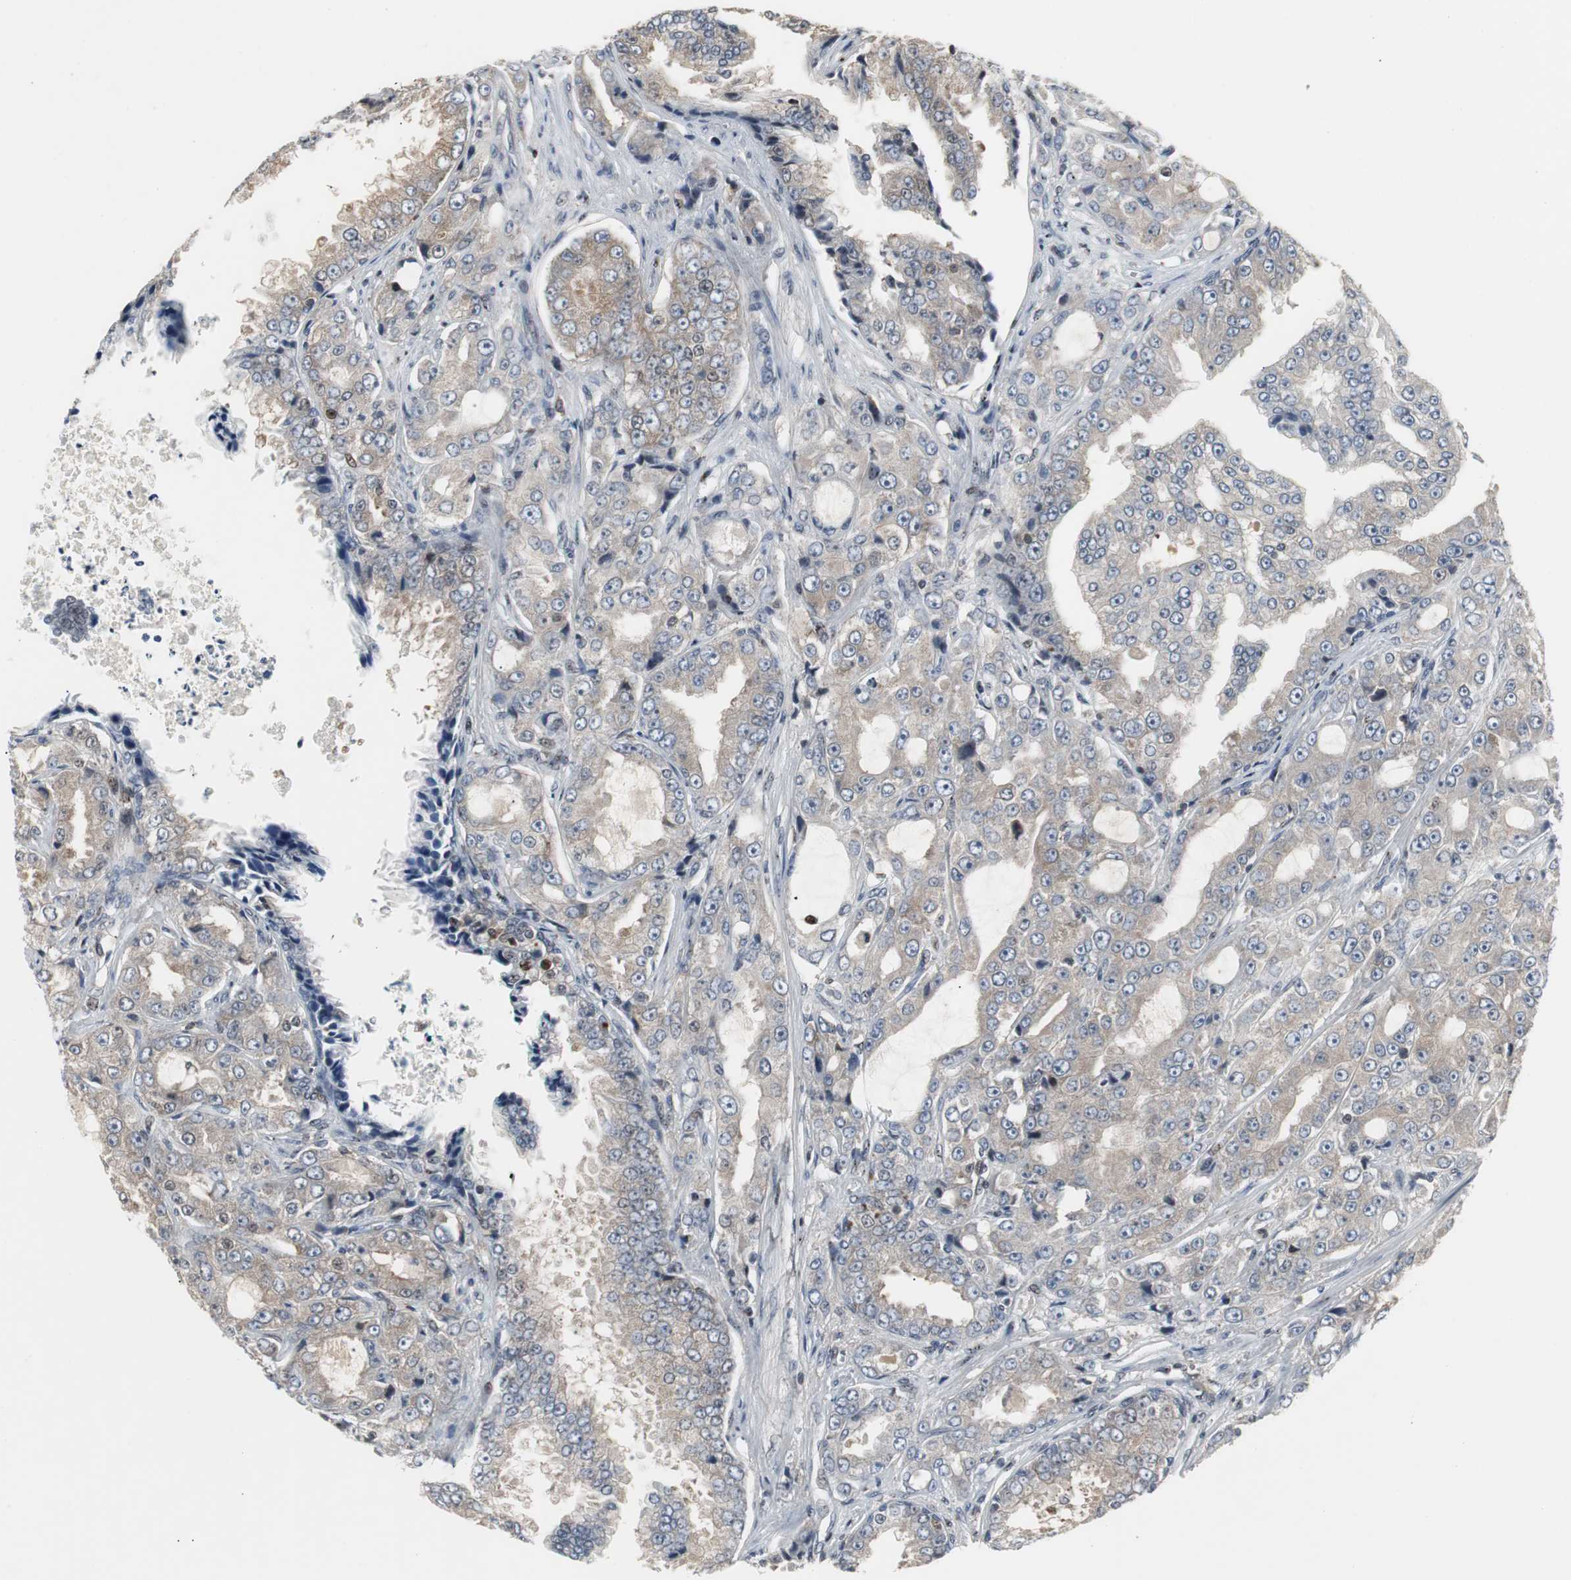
{"staining": {"intensity": "weak", "quantity": ">75%", "location": "cytoplasmic/membranous"}, "tissue": "prostate cancer", "cell_type": "Tumor cells", "image_type": "cancer", "snomed": [{"axis": "morphology", "description": "Adenocarcinoma, High grade"}, {"axis": "topography", "description": "Prostate"}], "caption": "Tumor cells demonstrate low levels of weak cytoplasmic/membranous staining in about >75% of cells in human prostate cancer.", "gene": "GRK2", "patient": {"sex": "male", "age": 73}}